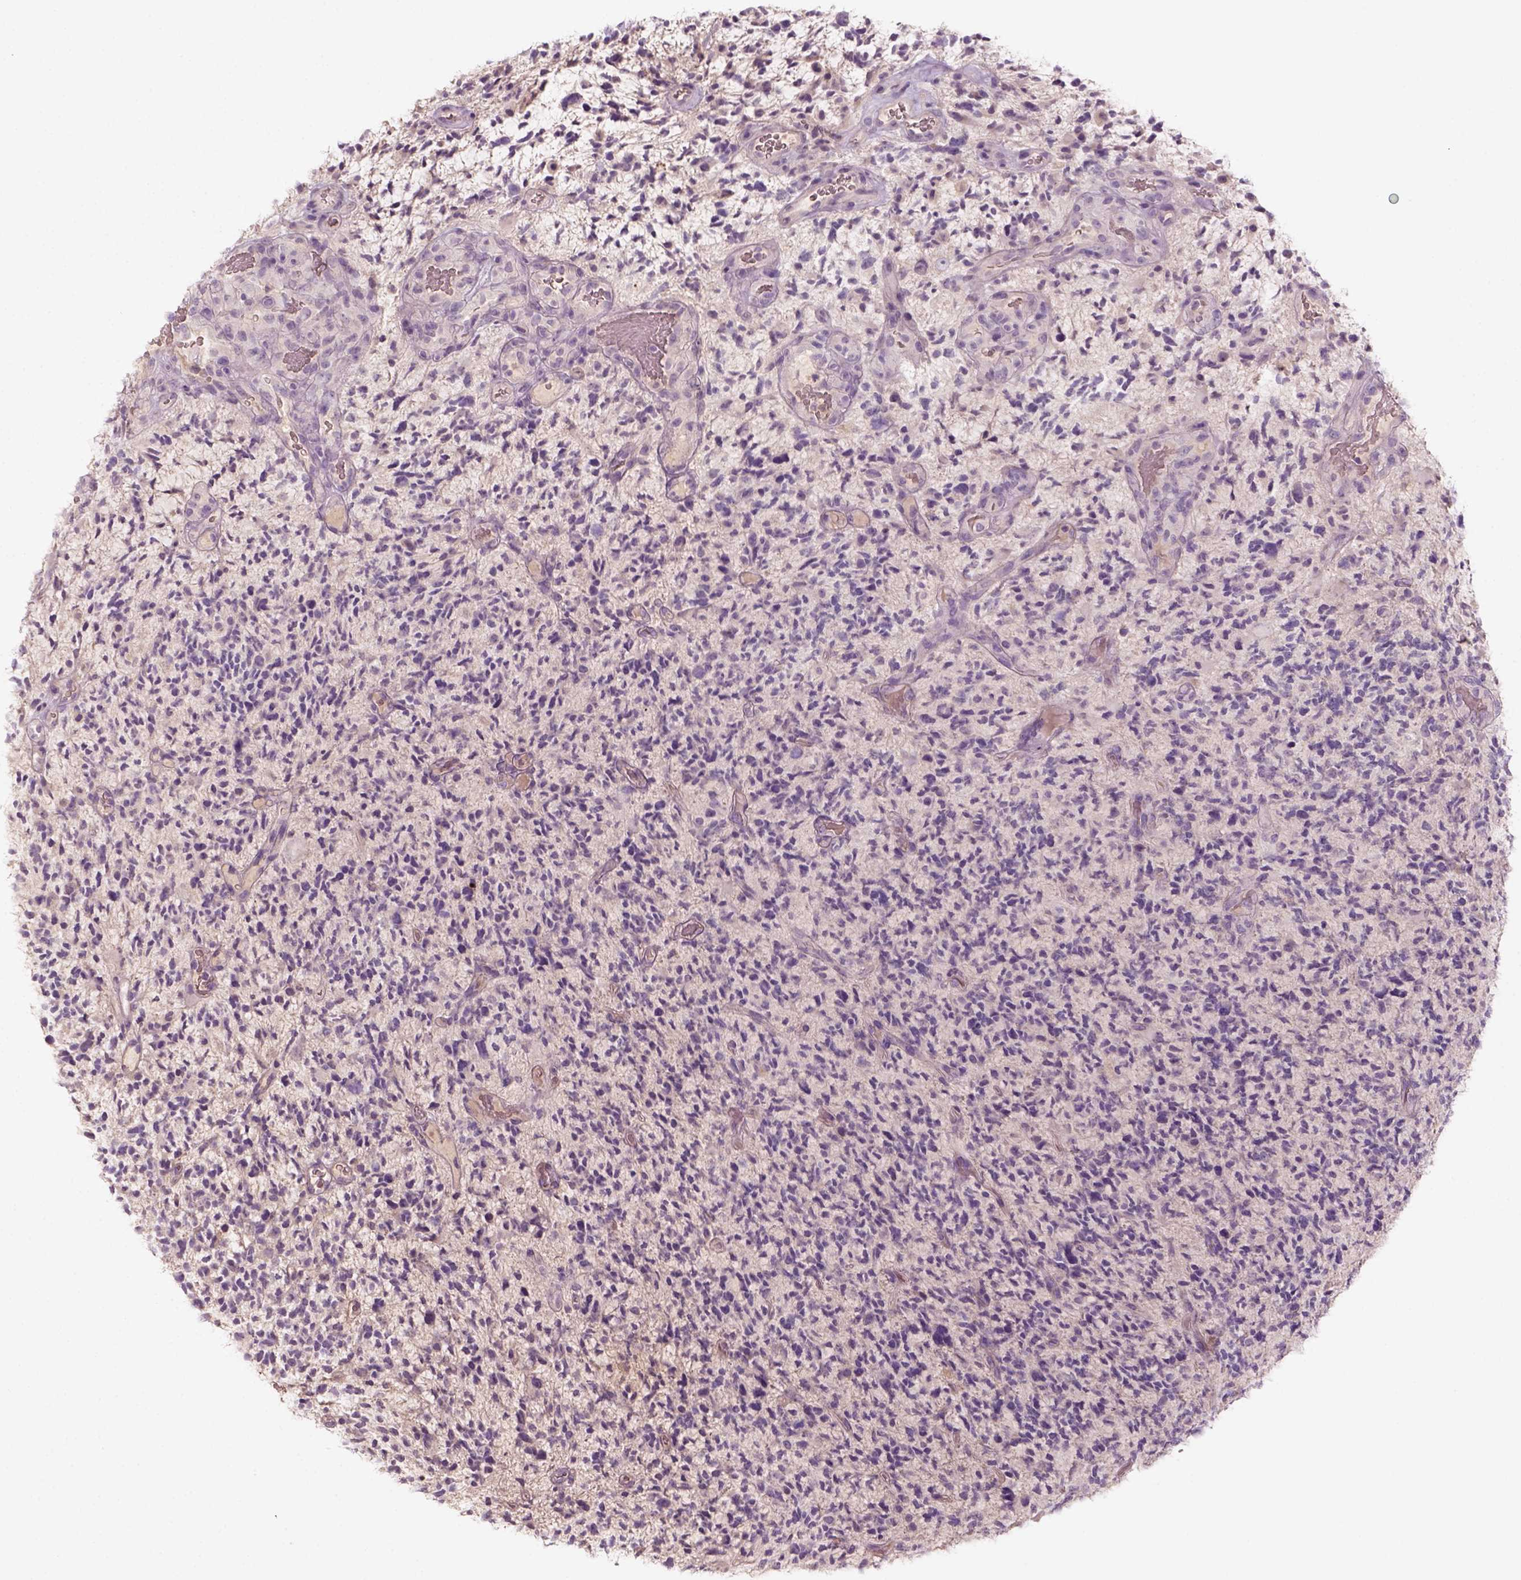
{"staining": {"intensity": "negative", "quantity": "none", "location": "none"}, "tissue": "glioma", "cell_type": "Tumor cells", "image_type": "cancer", "snomed": [{"axis": "morphology", "description": "Glioma, malignant, High grade"}, {"axis": "topography", "description": "Brain"}], "caption": "A micrograph of human glioma is negative for staining in tumor cells.", "gene": "AQP9", "patient": {"sex": "female", "age": 71}}